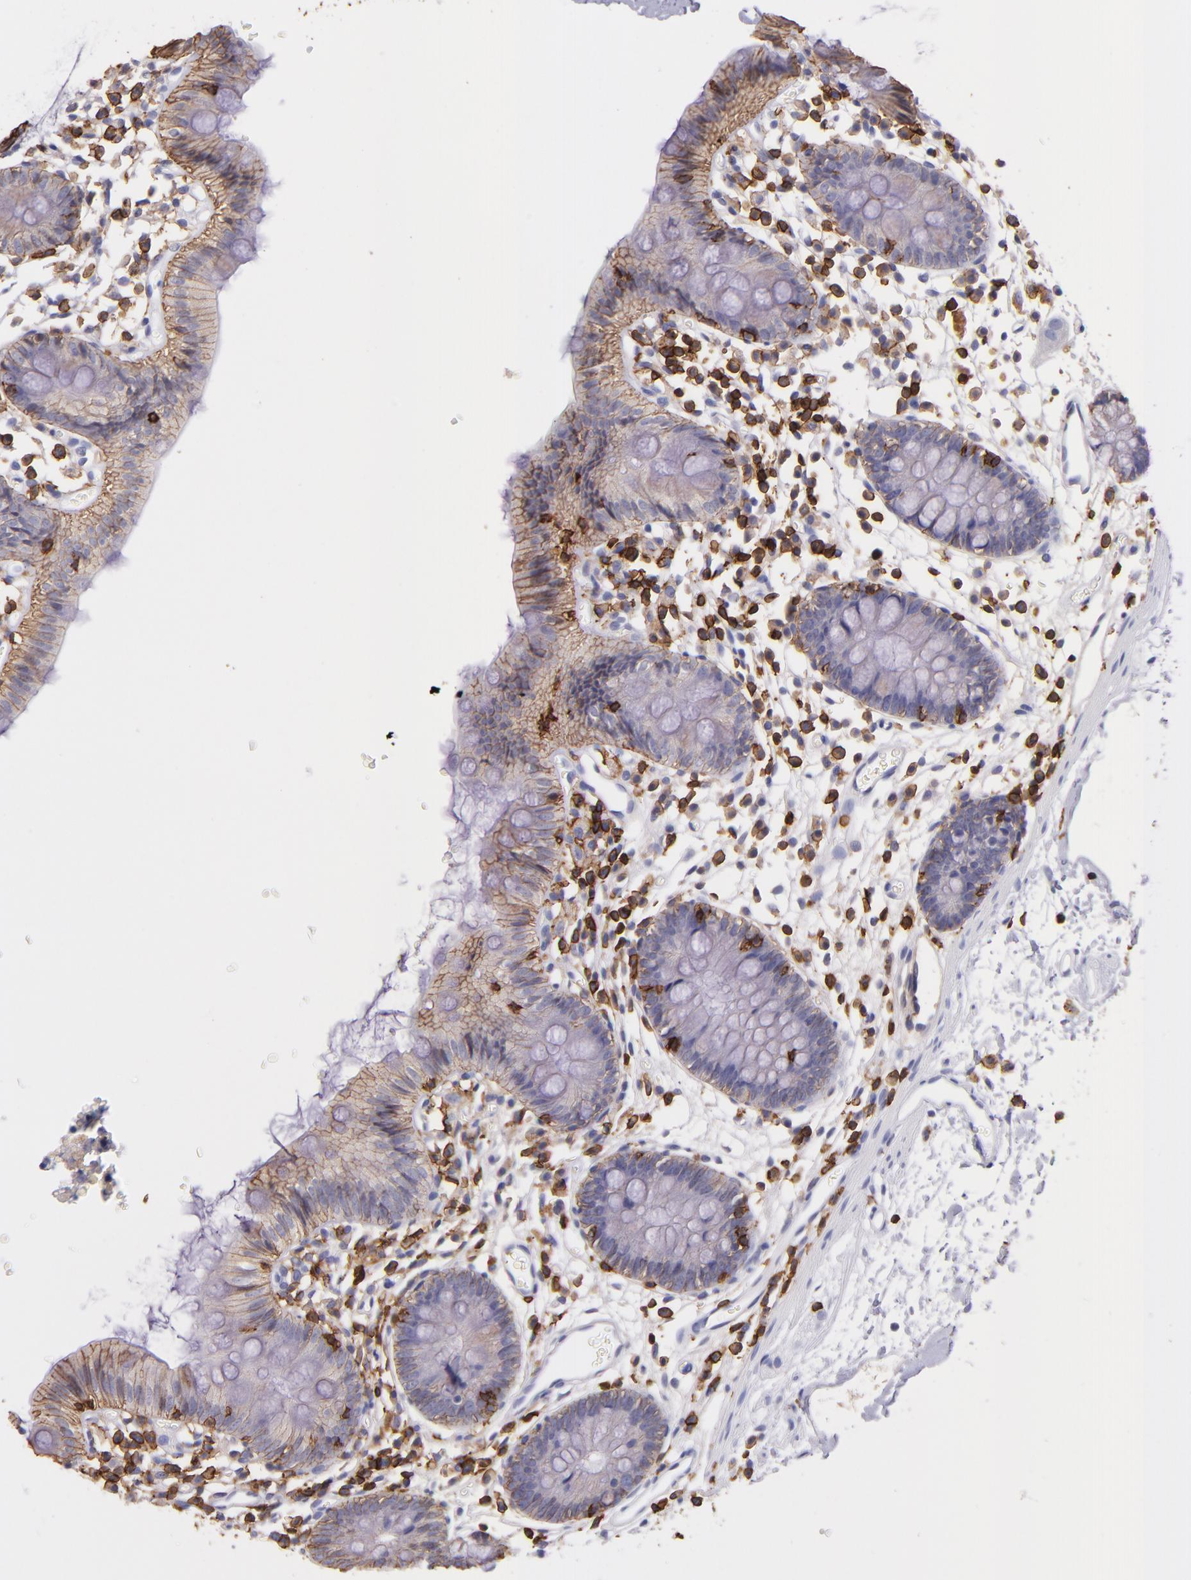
{"staining": {"intensity": "negative", "quantity": "none", "location": "none"}, "tissue": "colon", "cell_type": "Endothelial cells", "image_type": "normal", "snomed": [{"axis": "morphology", "description": "Normal tissue, NOS"}, {"axis": "topography", "description": "Colon"}], "caption": "Immunohistochemistry (IHC) image of benign colon stained for a protein (brown), which displays no positivity in endothelial cells.", "gene": "SPN", "patient": {"sex": "male", "age": 14}}